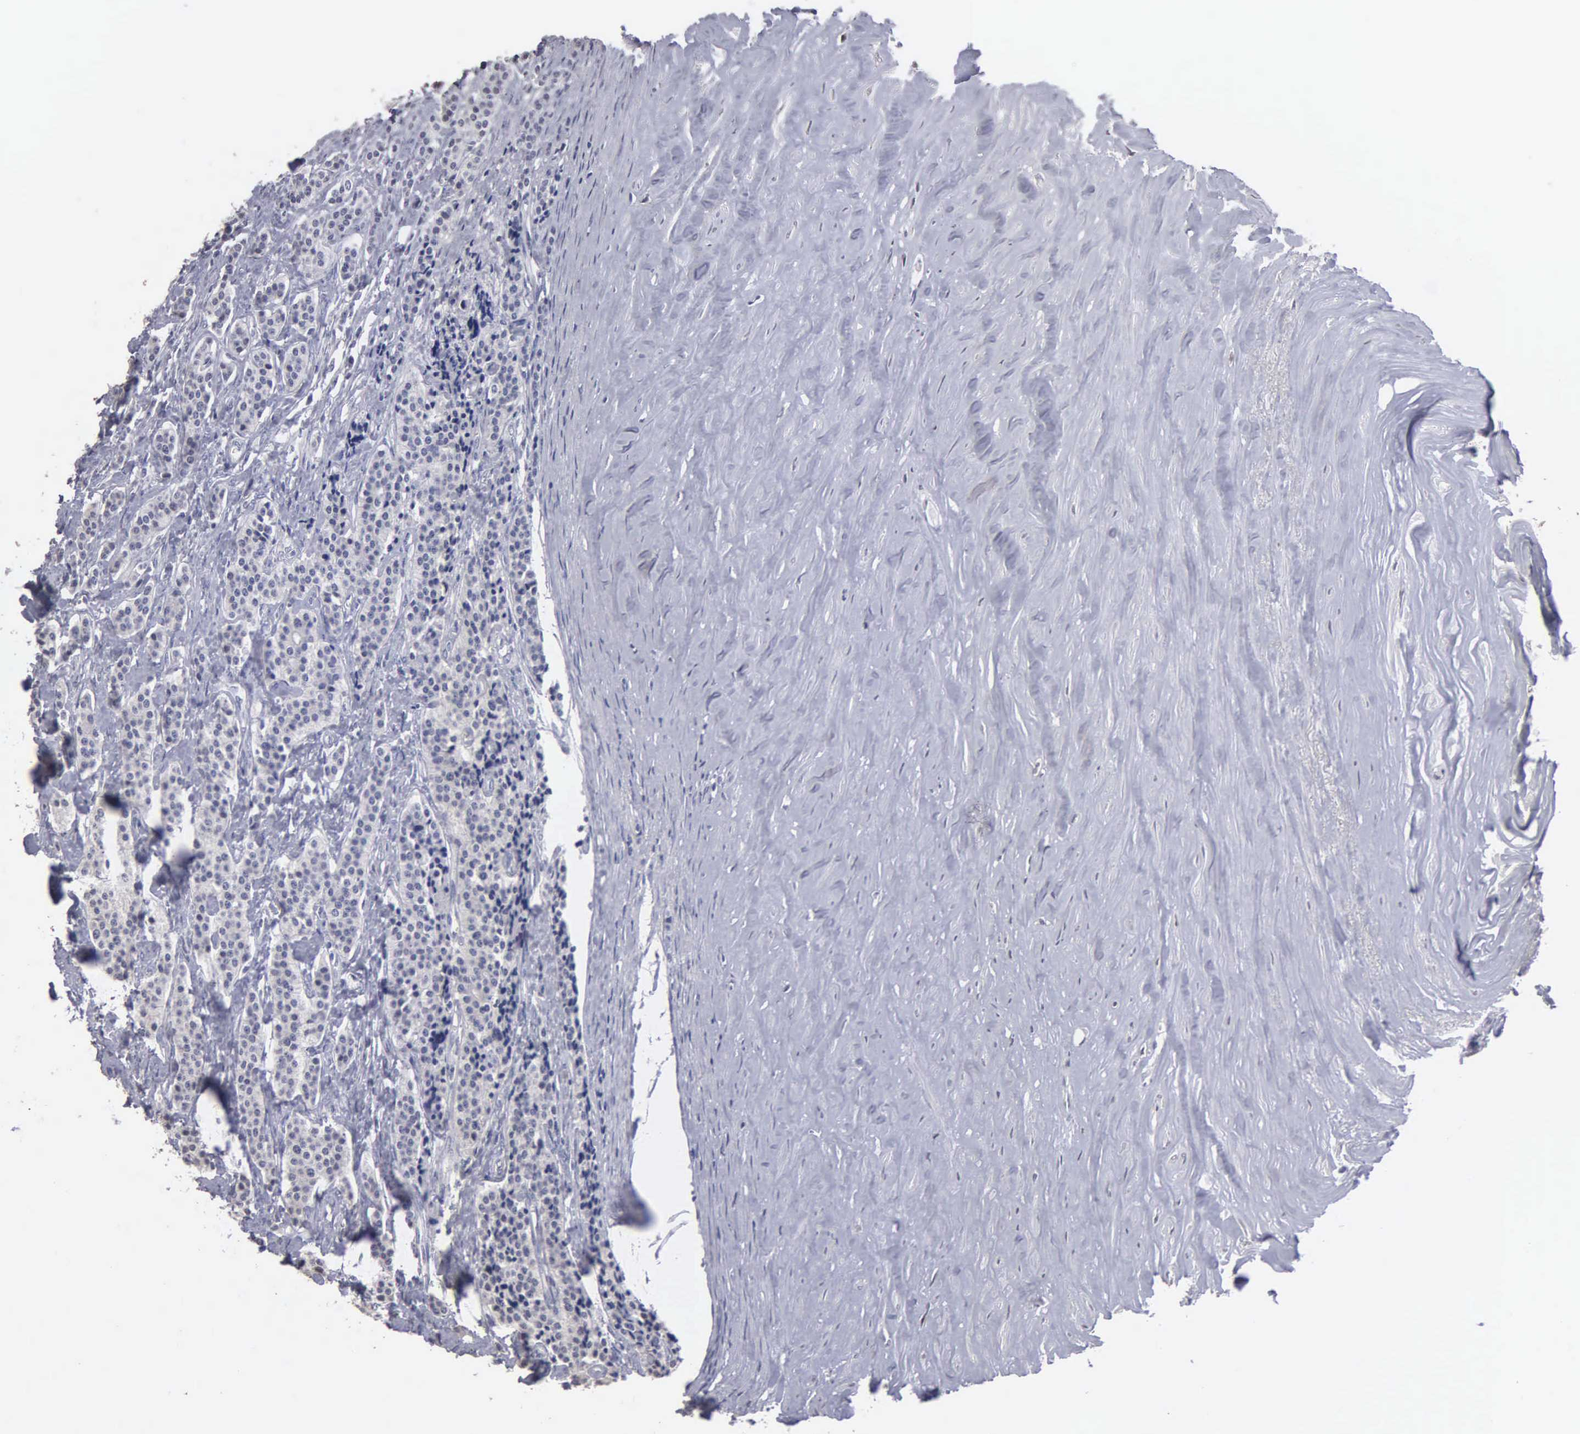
{"staining": {"intensity": "negative", "quantity": "none", "location": "none"}, "tissue": "carcinoid", "cell_type": "Tumor cells", "image_type": "cancer", "snomed": [{"axis": "morphology", "description": "Carcinoid, malignant, NOS"}, {"axis": "topography", "description": "Small intestine"}], "caption": "This micrograph is of carcinoid stained with immunohistochemistry to label a protein in brown with the nuclei are counter-stained blue. There is no staining in tumor cells.", "gene": "UPB1", "patient": {"sex": "male", "age": 63}}